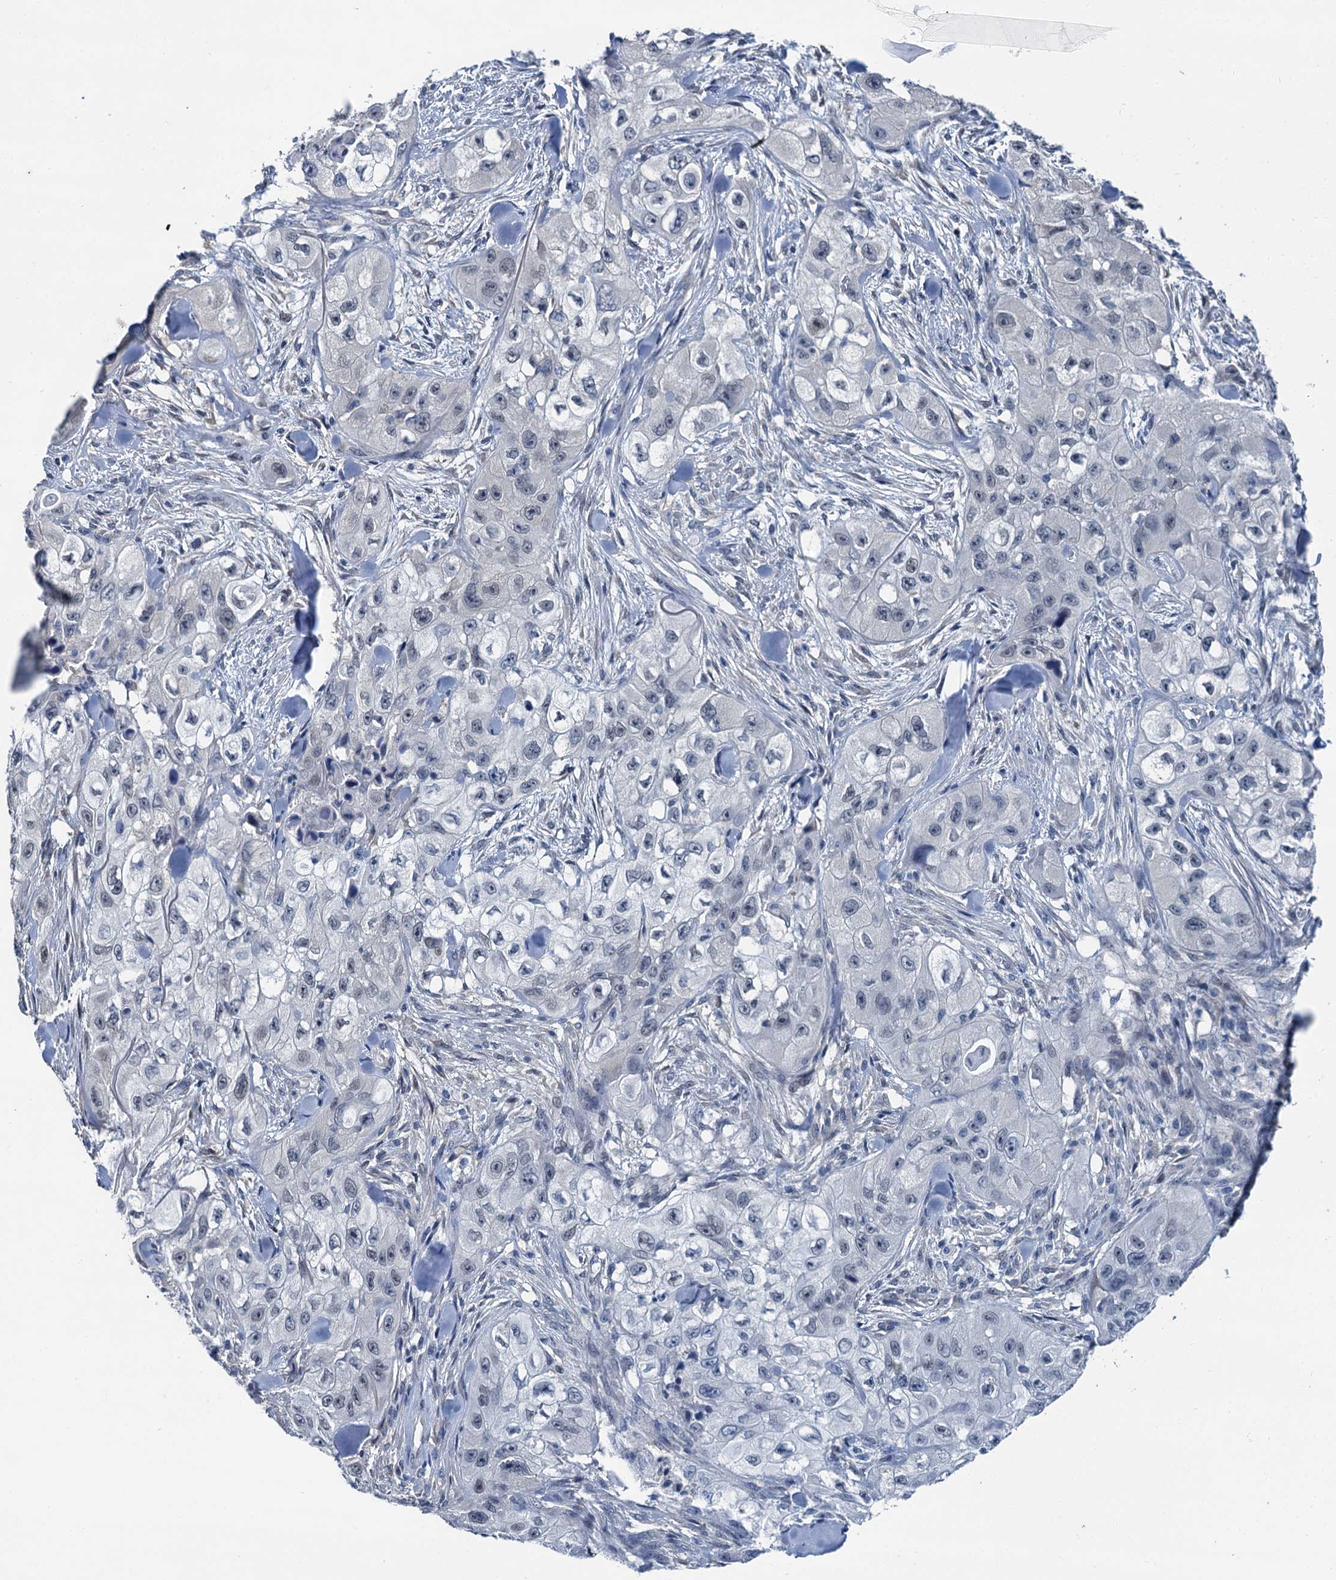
{"staining": {"intensity": "negative", "quantity": "none", "location": "none"}, "tissue": "skin cancer", "cell_type": "Tumor cells", "image_type": "cancer", "snomed": [{"axis": "morphology", "description": "Squamous cell carcinoma, NOS"}, {"axis": "topography", "description": "Skin"}, {"axis": "topography", "description": "Subcutis"}], "caption": "High power microscopy histopathology image of an immunohistochemistry image of skin cancer, revealing no significant staining in tumor cells.", "gene": "MIOX", "patient": {"sex": "male", "age": 73}}